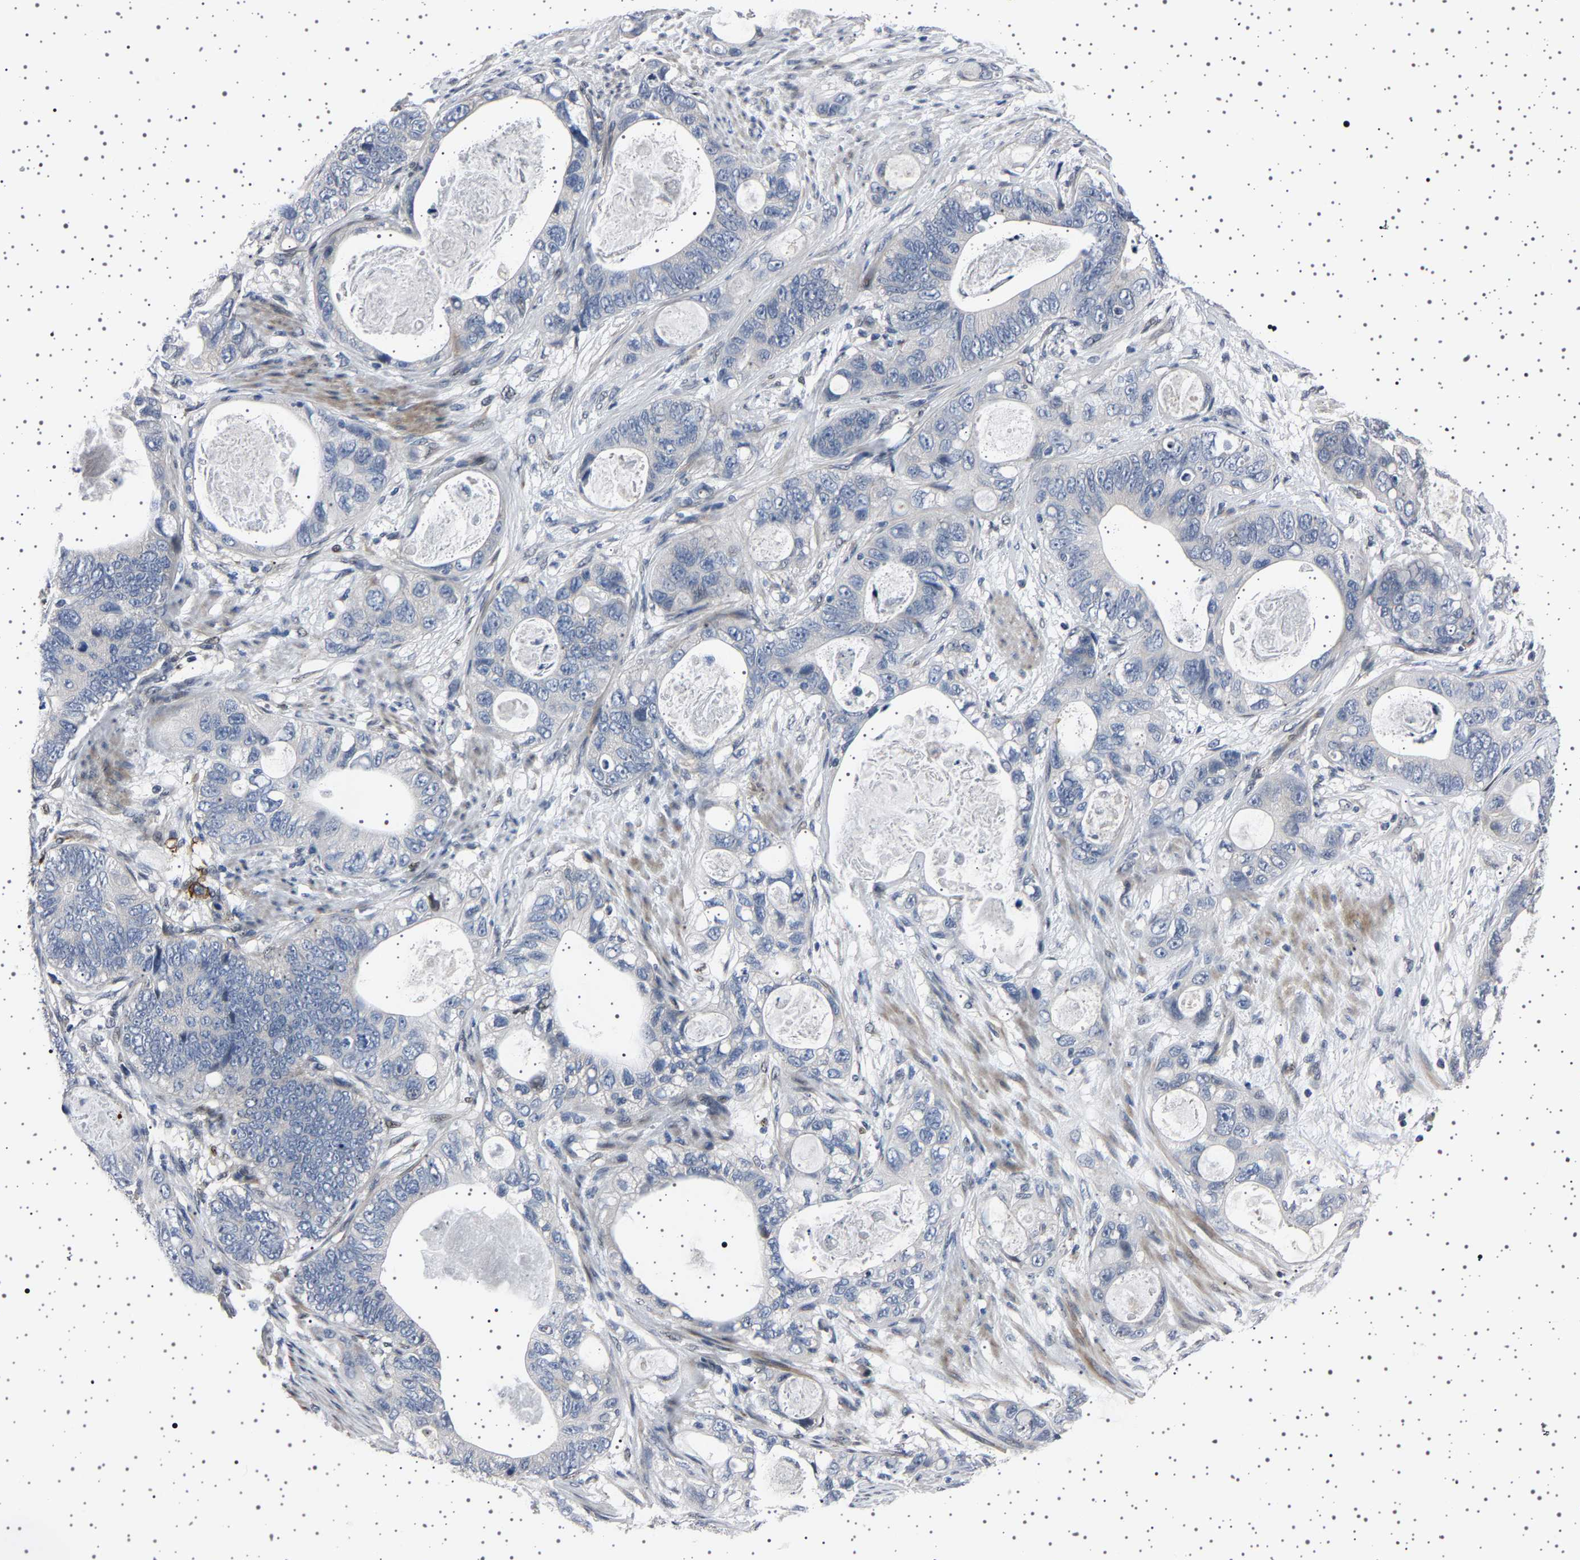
{"staining": {"intensity": "negative", "quantity": "none", "location": "none"}, "tissue": "stomach cancer", "cell_type": "Tumor cells", "image_type": "cancer", "snomed": [{"axis": "morphology", "description": "Normal tissue, NOS"}, {"axis": "morphology", "description": "Adenocarcinoma, NOS"}, {"axis": "topography", "description": "Stomach"}], "caption": "High magnification brightfield microscopy of stomach cancer stained with DAB (brown) and counterstained with hematoxylin (blue): tumor cells show no significant staining.", "gene": "PAK5", "patient": {"sex": "female", "age": 89}}